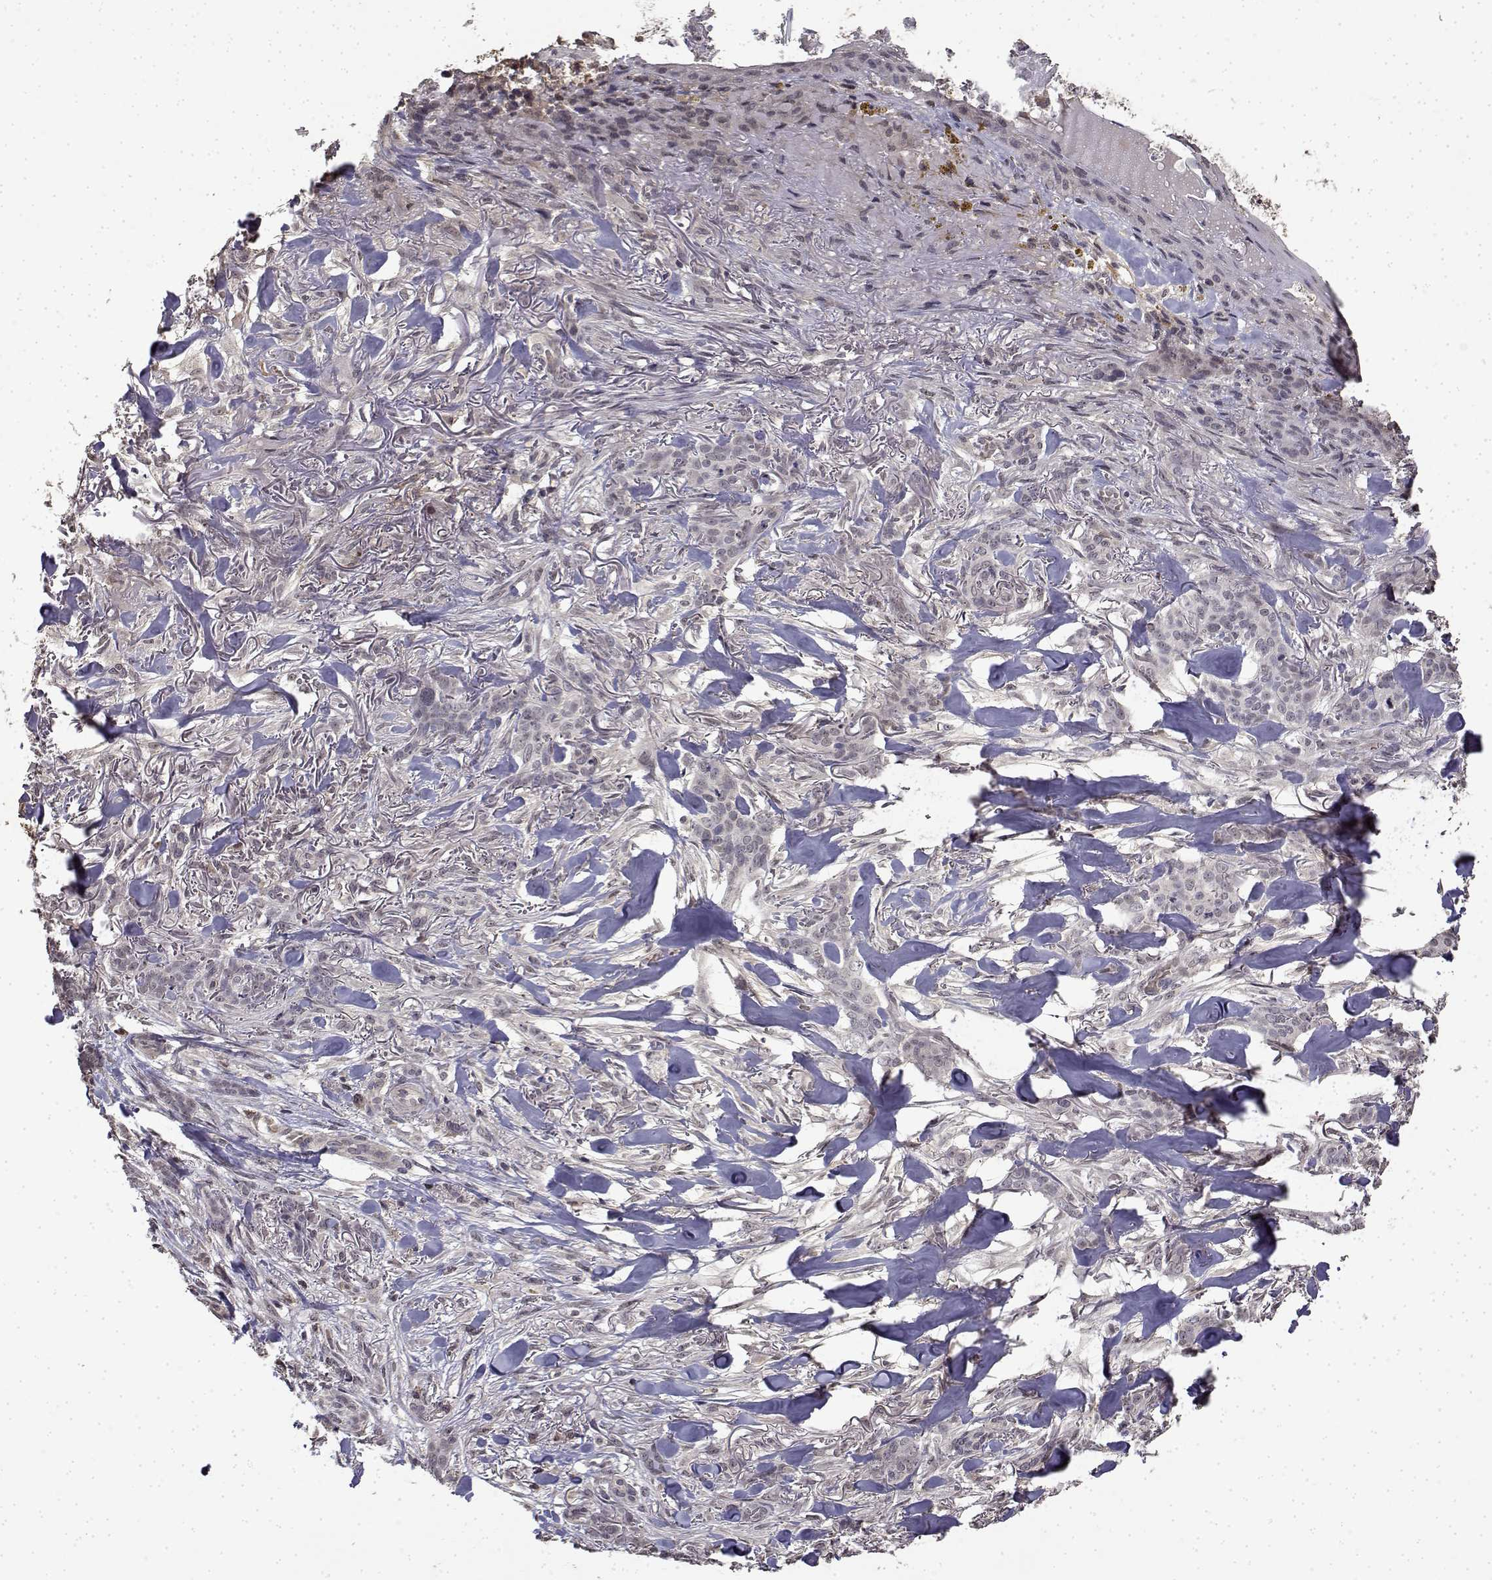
{"staining": {"intensity": "negative", "quantity": "none", "location": "none"}, "tissue": "skin cancer", "cell_type": "Tumor cells", "image_type": "cancer", "snomed": [{"axis": "morphology", "description": "Basal cell carcinoma"}, {"axis": "topography", "description": "Skin"}], "caption": "This image is of skin cancer stained with immunohistochemistry to label a protein in brown with the nuclei are counter-stained blue. There is no positivity in tumor cells.", "gene": "BDNF", "patient": {"sex": "female", "age": 61}}